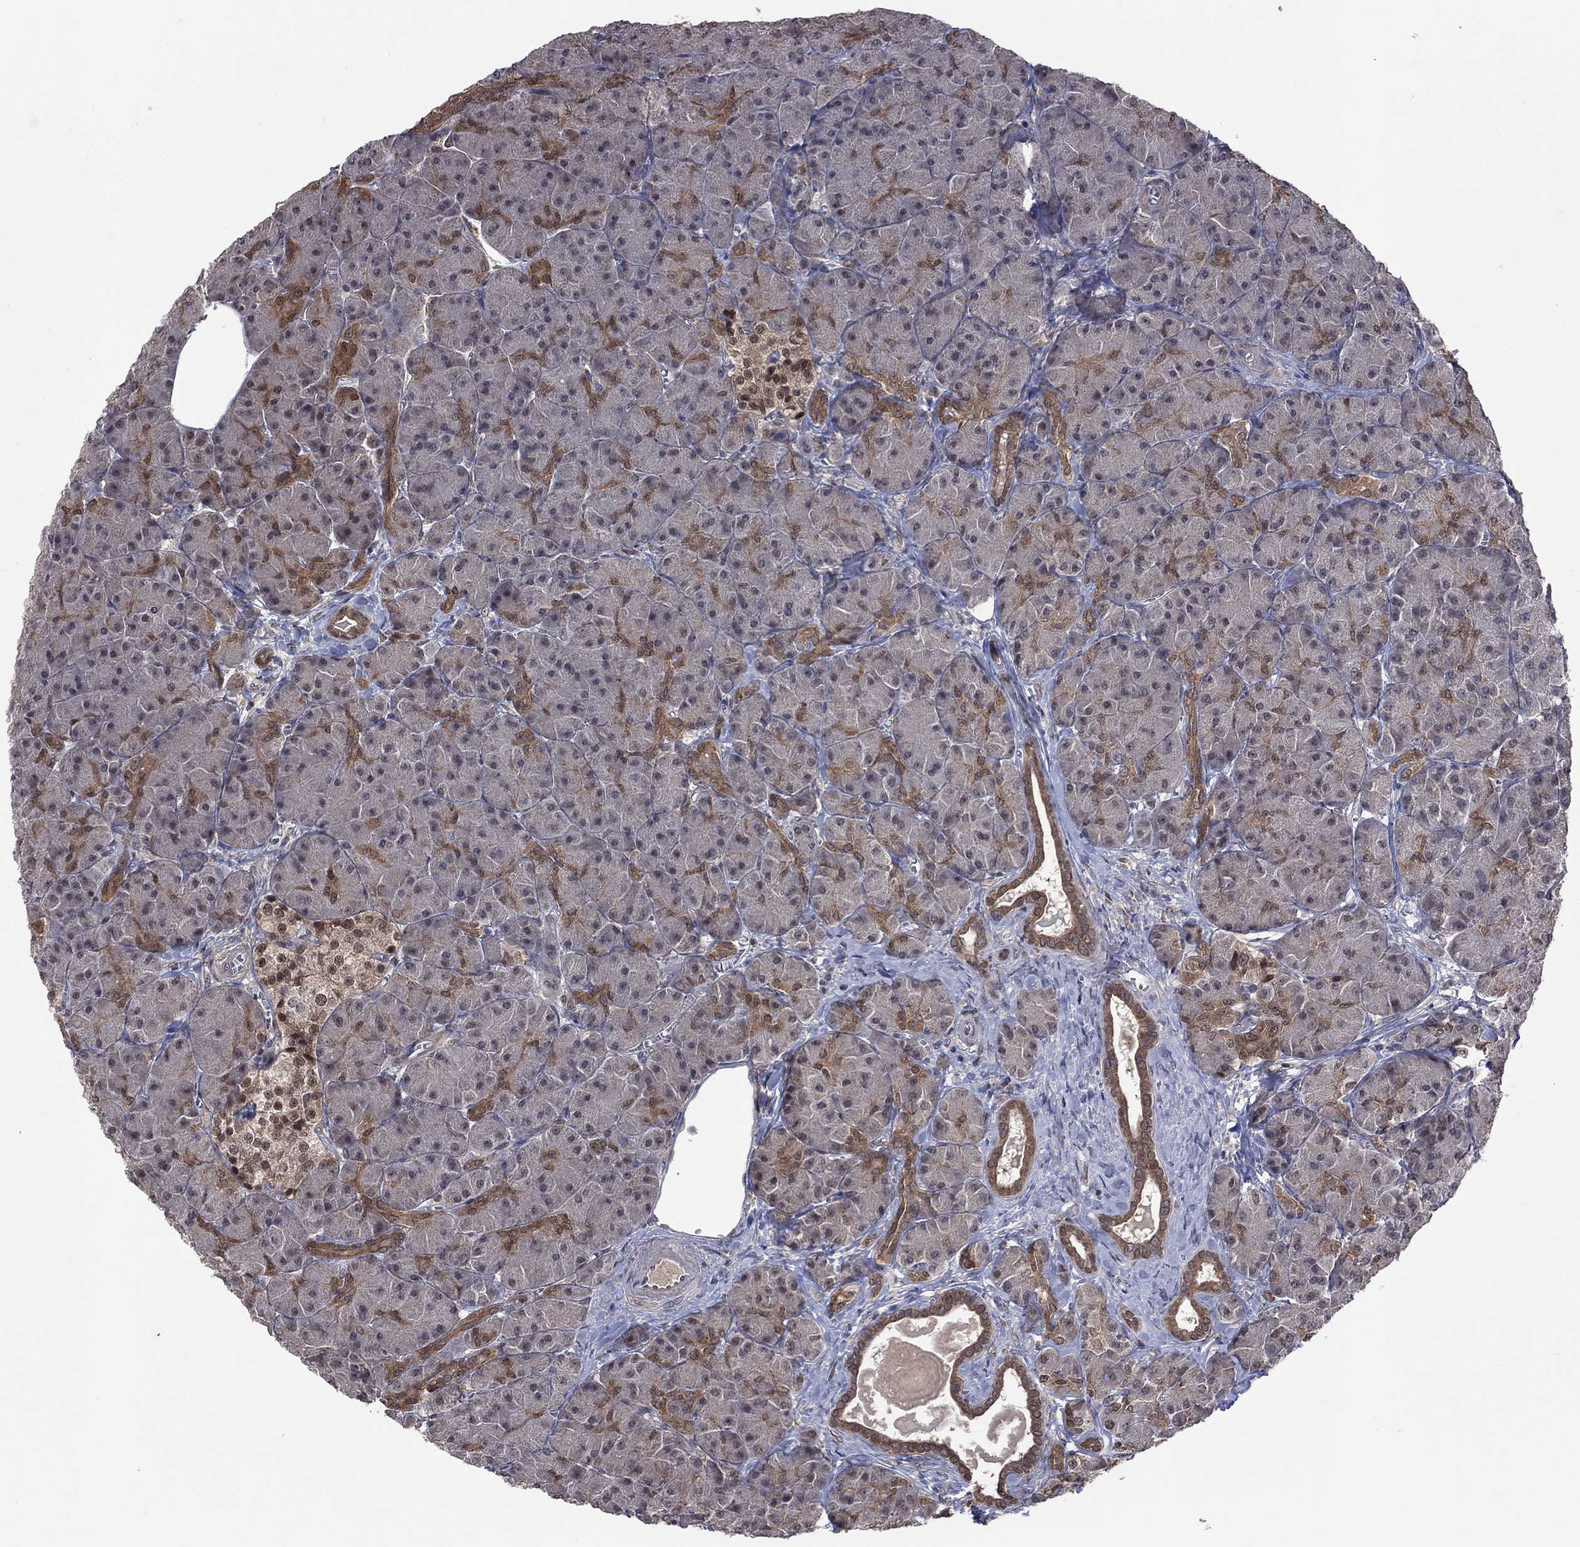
{"staining": {"intensity": "moderate", "quantity": "25%-75%", "location": "cytoplasmic/membranous"}, "tissue": "pancreas", "cell_type": "Exocrine glandular cells", "image_type": "normal", "snomed": [{"axis": "morphology", "description": "Normal tissue, NOS"}, {"axis": "topography", "description": "Pancreas"}], "caption": "Protein analysis of normal pancreas reveals moderate cytoplasmic/membranous staining in about 25%-75% of exocrine glandular cells.", "gene": "IAH1", "patient": {"sex": "male", "age": 61}}